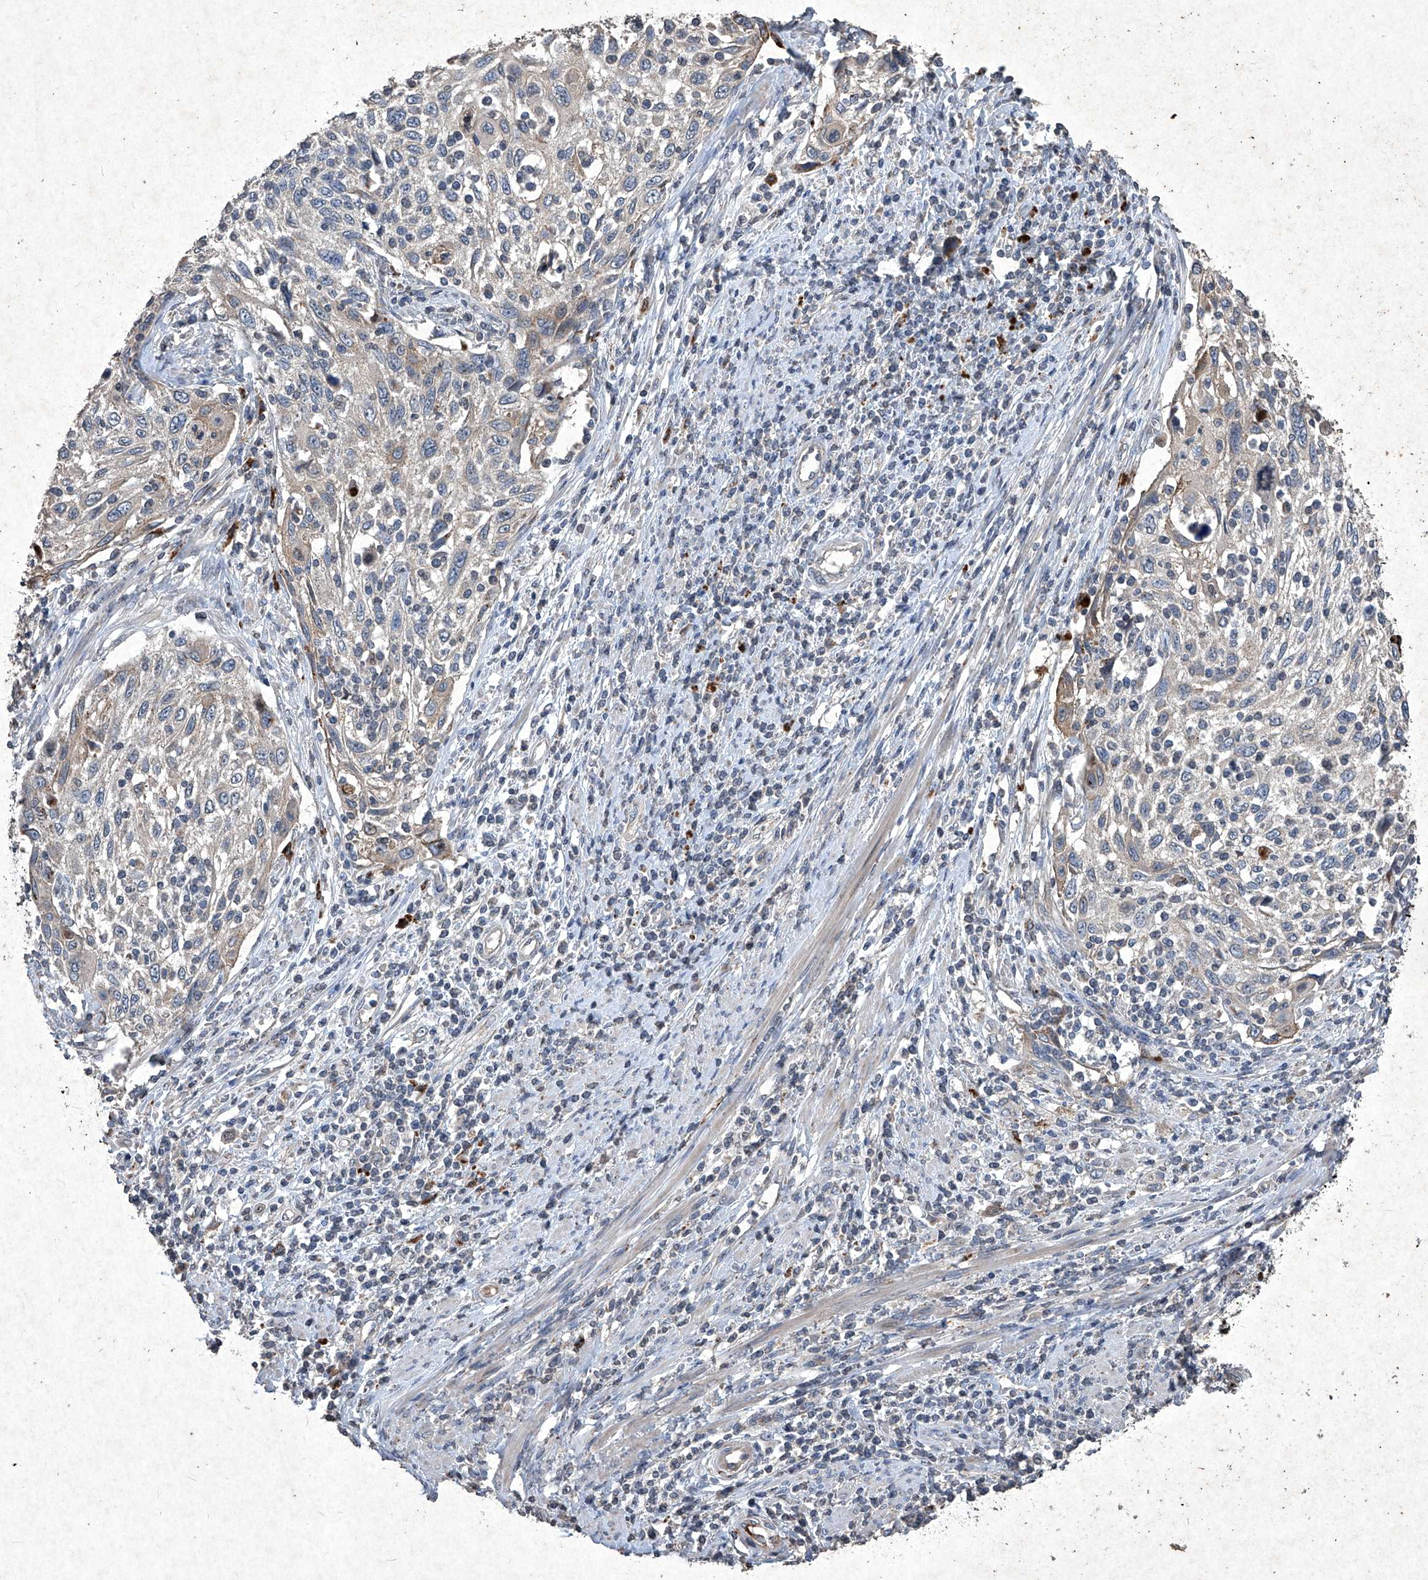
{"staining": {"intensity": "weak", "quantity": "<25%", "location": "cytoplasmic/membranous"}, "tissue": "cervical cancer", "cell_type": "Tumor cells", "image_type": "cancer", "snomed": [{"axis": "morphology", "description": "Squamous cell carcinoma, NOS"}, {"axis": "topography", "description": "Cervix"}], "caption": "Tumor cells show no significant positivity in cervical cancer.", "gene": "MED16", "patient": {"sex": "female", "age": 70}}